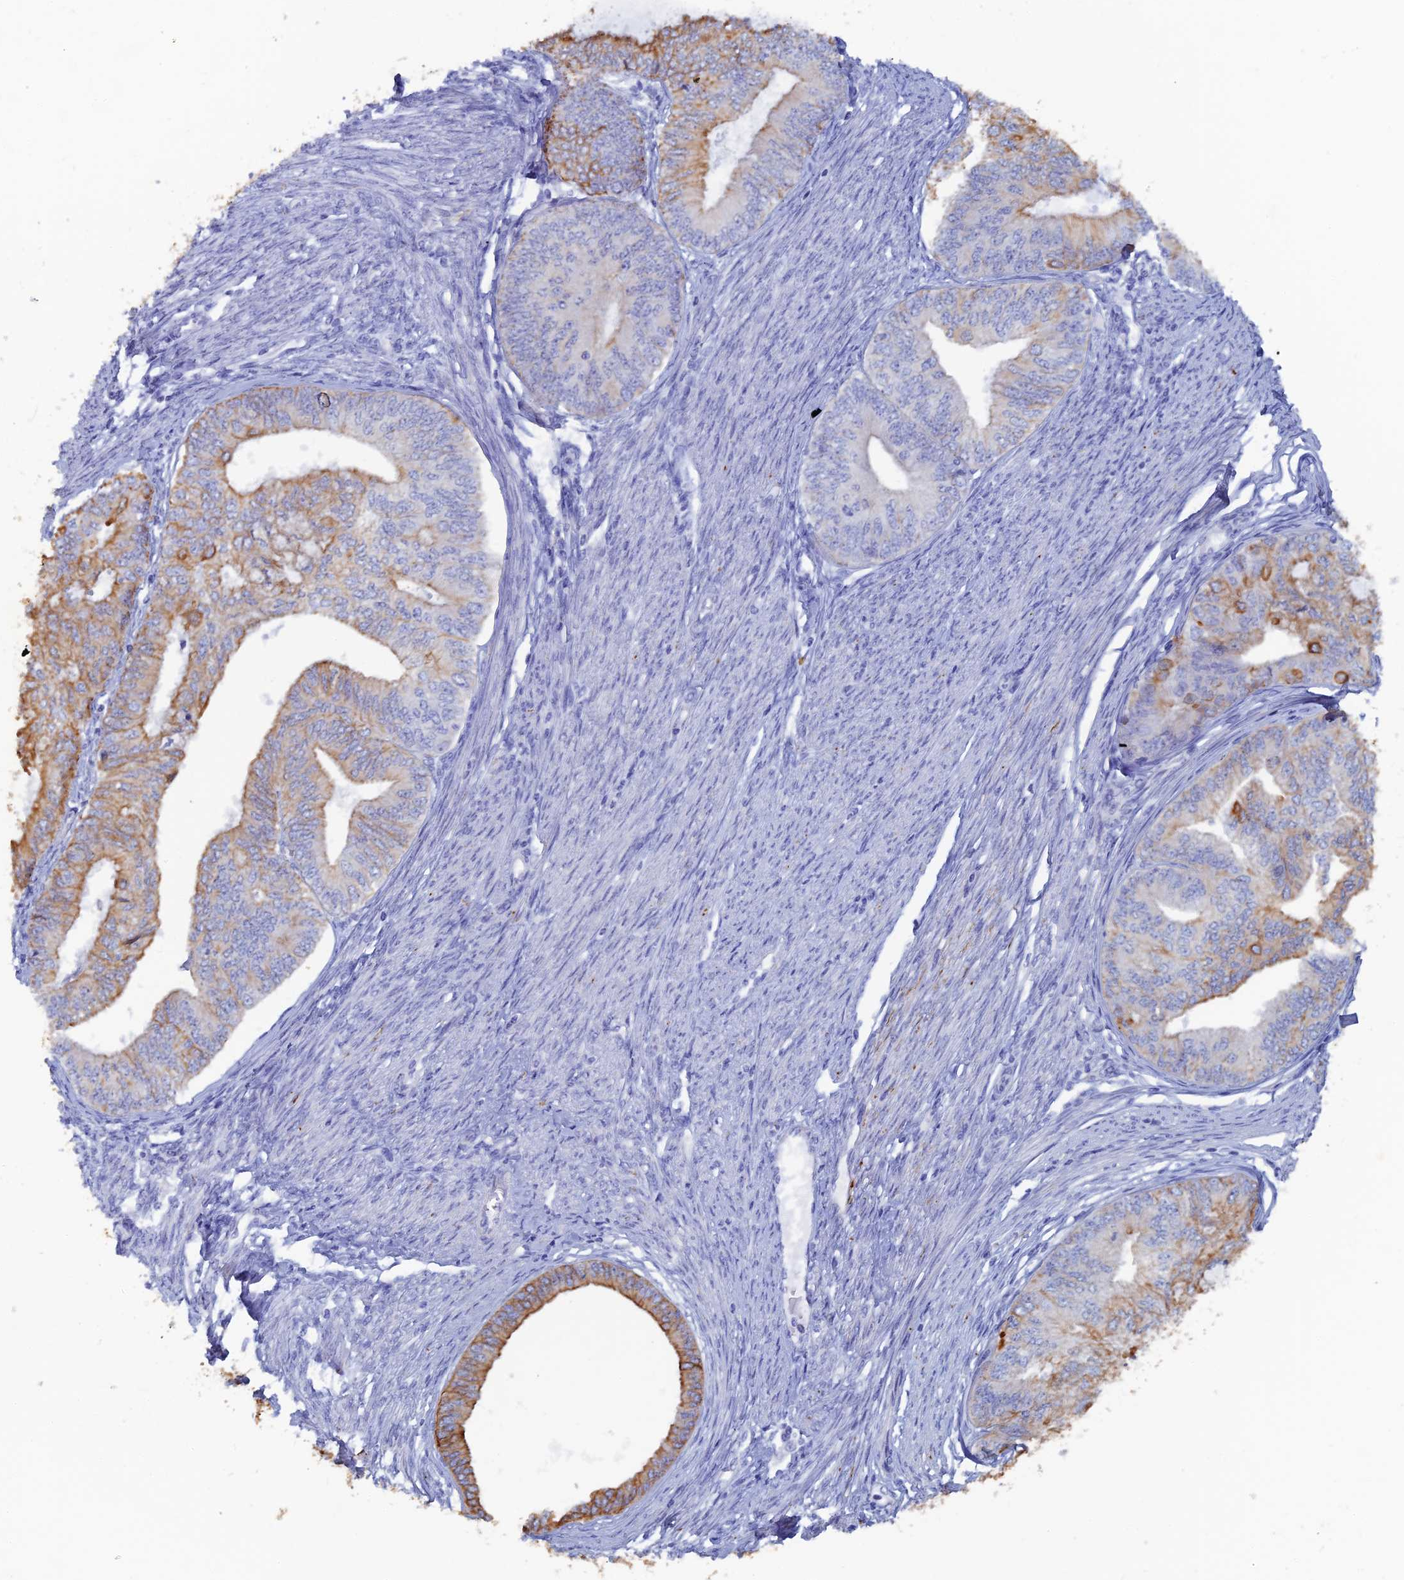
{"staining": {"intensity": "moderate", "quantity": "25%-75%", "location": "cytoplasmic/membranous"}, "tissue": "endometrial cancer", "cell_type": "Tumor cells", "image_type": "cancer", "snomed": [{"axis": "morphology", "description": "Adenocarcinoma, NOS"}, {"axis": "topography", "description": "Endometrium"}], "caption": "IHC (DAB) staining of human endometrial cancer (adenocarcinoma) exhibits moderate cytoplasmic/membranous protein expression in approximately 25%-75% of tumor cells.", "gene": "SRFBP1", "patient": {"sex": "female", "age": 68}}